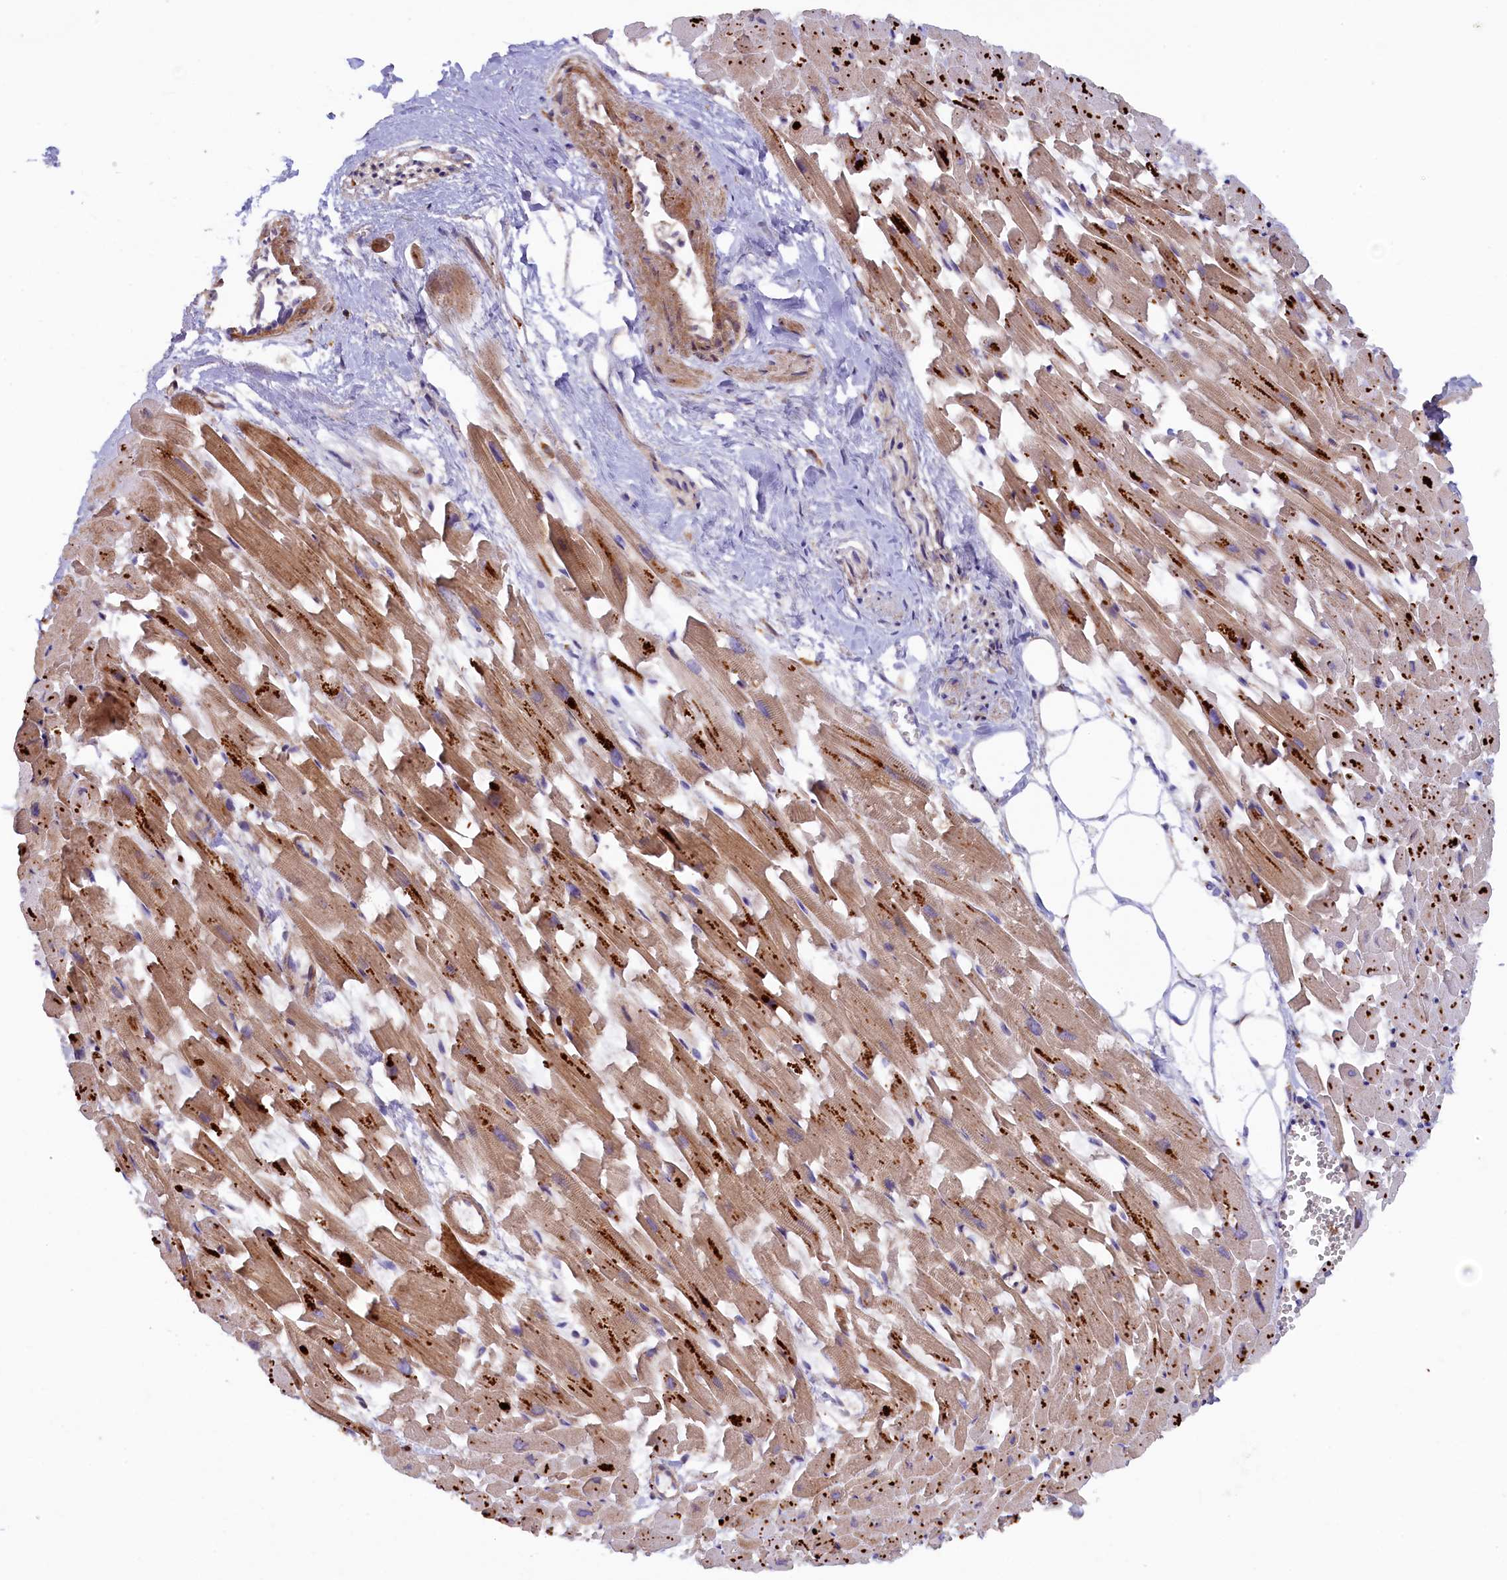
{"staining": {"intensity": "moderate", "quantity": ">75%", "location": "cytoplasmic/membranous"}, "tissue": "heart muscle", "cell_type": "Cardiomyocytes", "image_type": "normal", "snomed": [{"axis": "morphology", "description": "Normal tissue, NOS"}, {"axis": "topography", "description": "Heart"}], "caption": "Immunohistochemistry (IHC) image of normal heart muscle stained for a protein (brown), which shows medium levels of moderate cytoplasmic/membranous staining in approximately >75% of cardiomyocytes.", "gene": "FERMT1", "patient": {"sex": "female", "age": 64}}